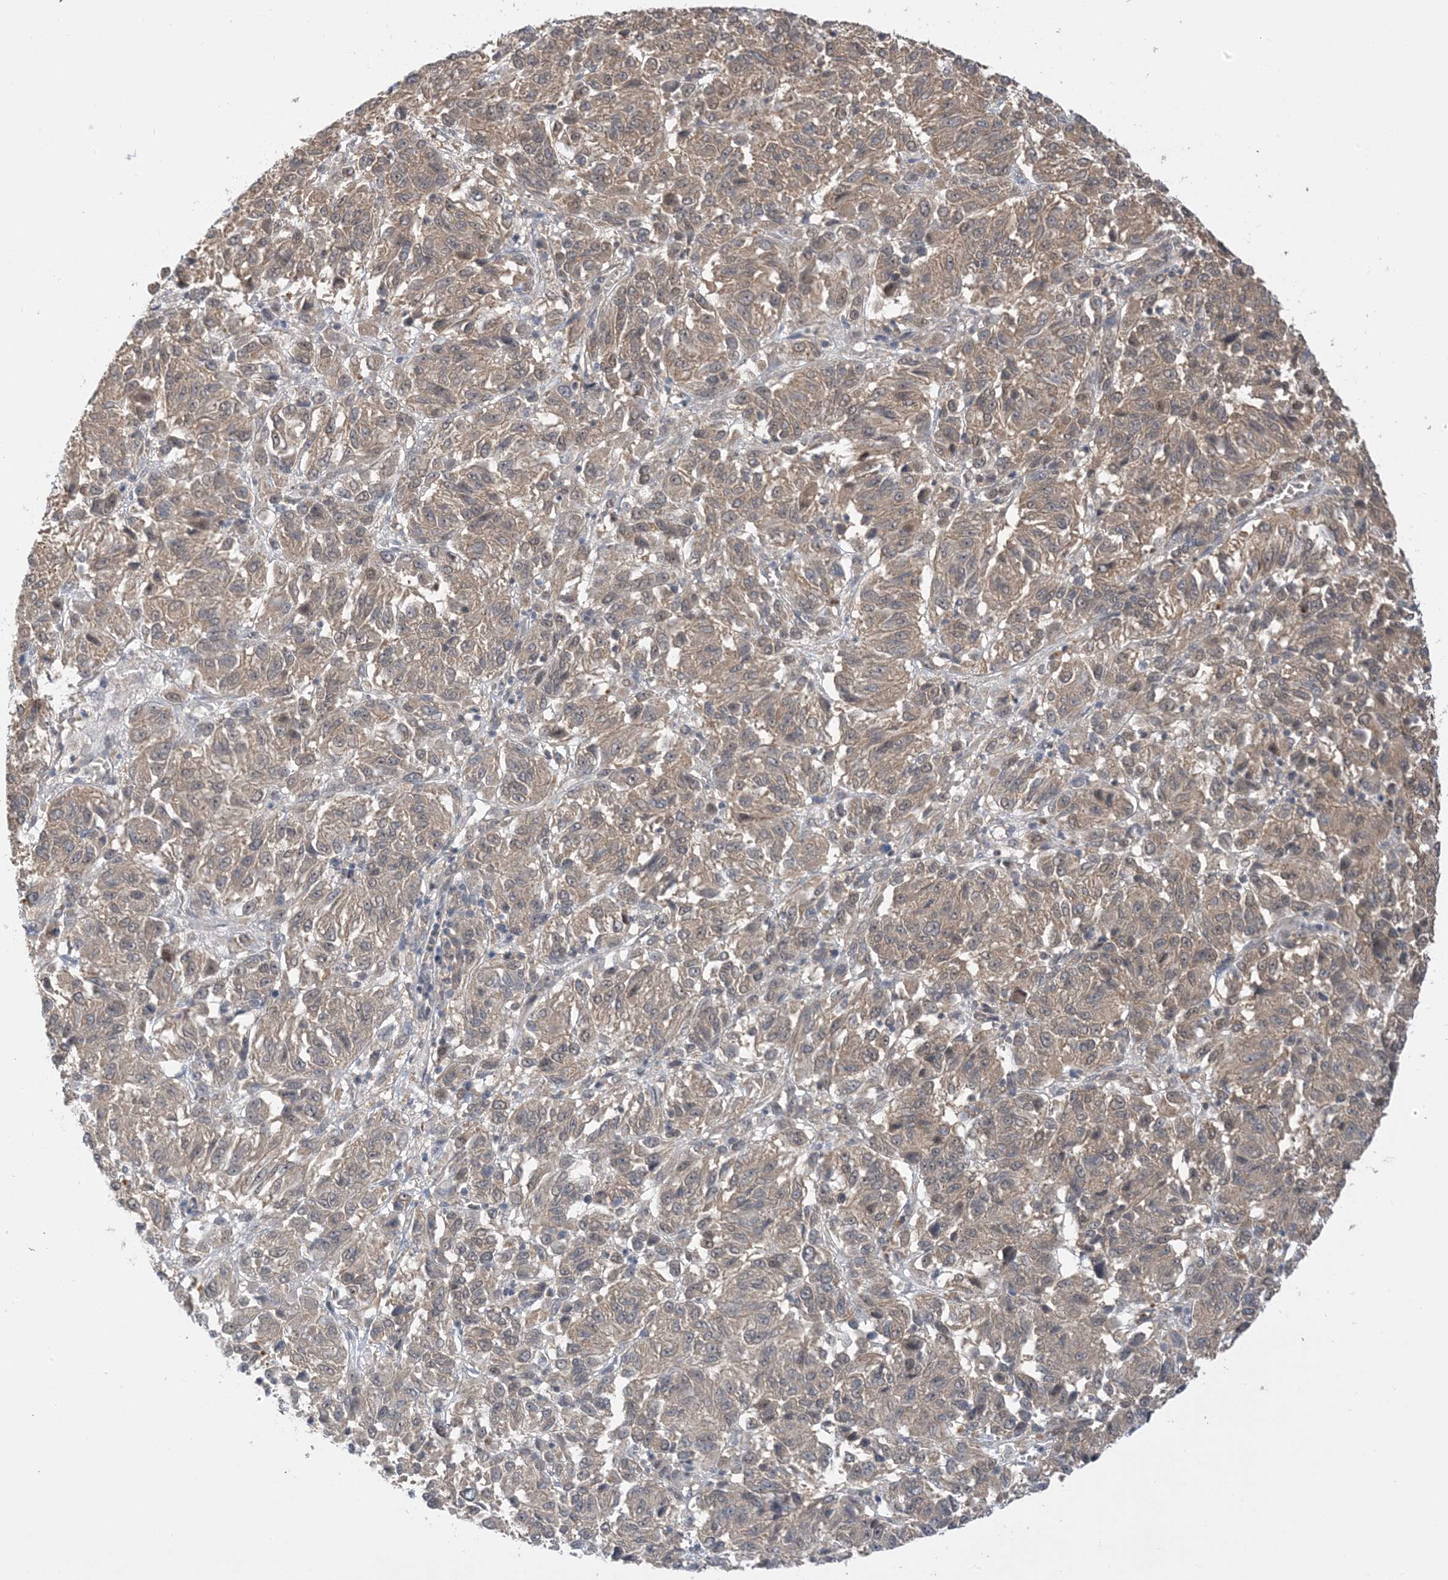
{"staining": {"intensity": "moderate", "quantity": ">75%", "location": "cytoplasmic/membranous"}, "tissue": "melanoma", "cell_type": "Tumor cells", "image_type": "cancer", "snomed": [{"axis": "morphology", "description": "Malignant melanoma, Metastatic site"}, {"axis": "topography", "description": "Lung"}], "caption": "Immunohistochemistry (DAB) staining of human melanoma reveals moderate cytoplasmic/membranous protein expression in about >75% of tumor cells. The staining was performed using DAB (3,3'-diaminobenzidine) to visualize the protein expression in brown, while the nuclei were stained in blue with hematoxylin (Magnification: 20x).", "gene": "WDR26", "patient": {"sex": "male", "age": 64}}